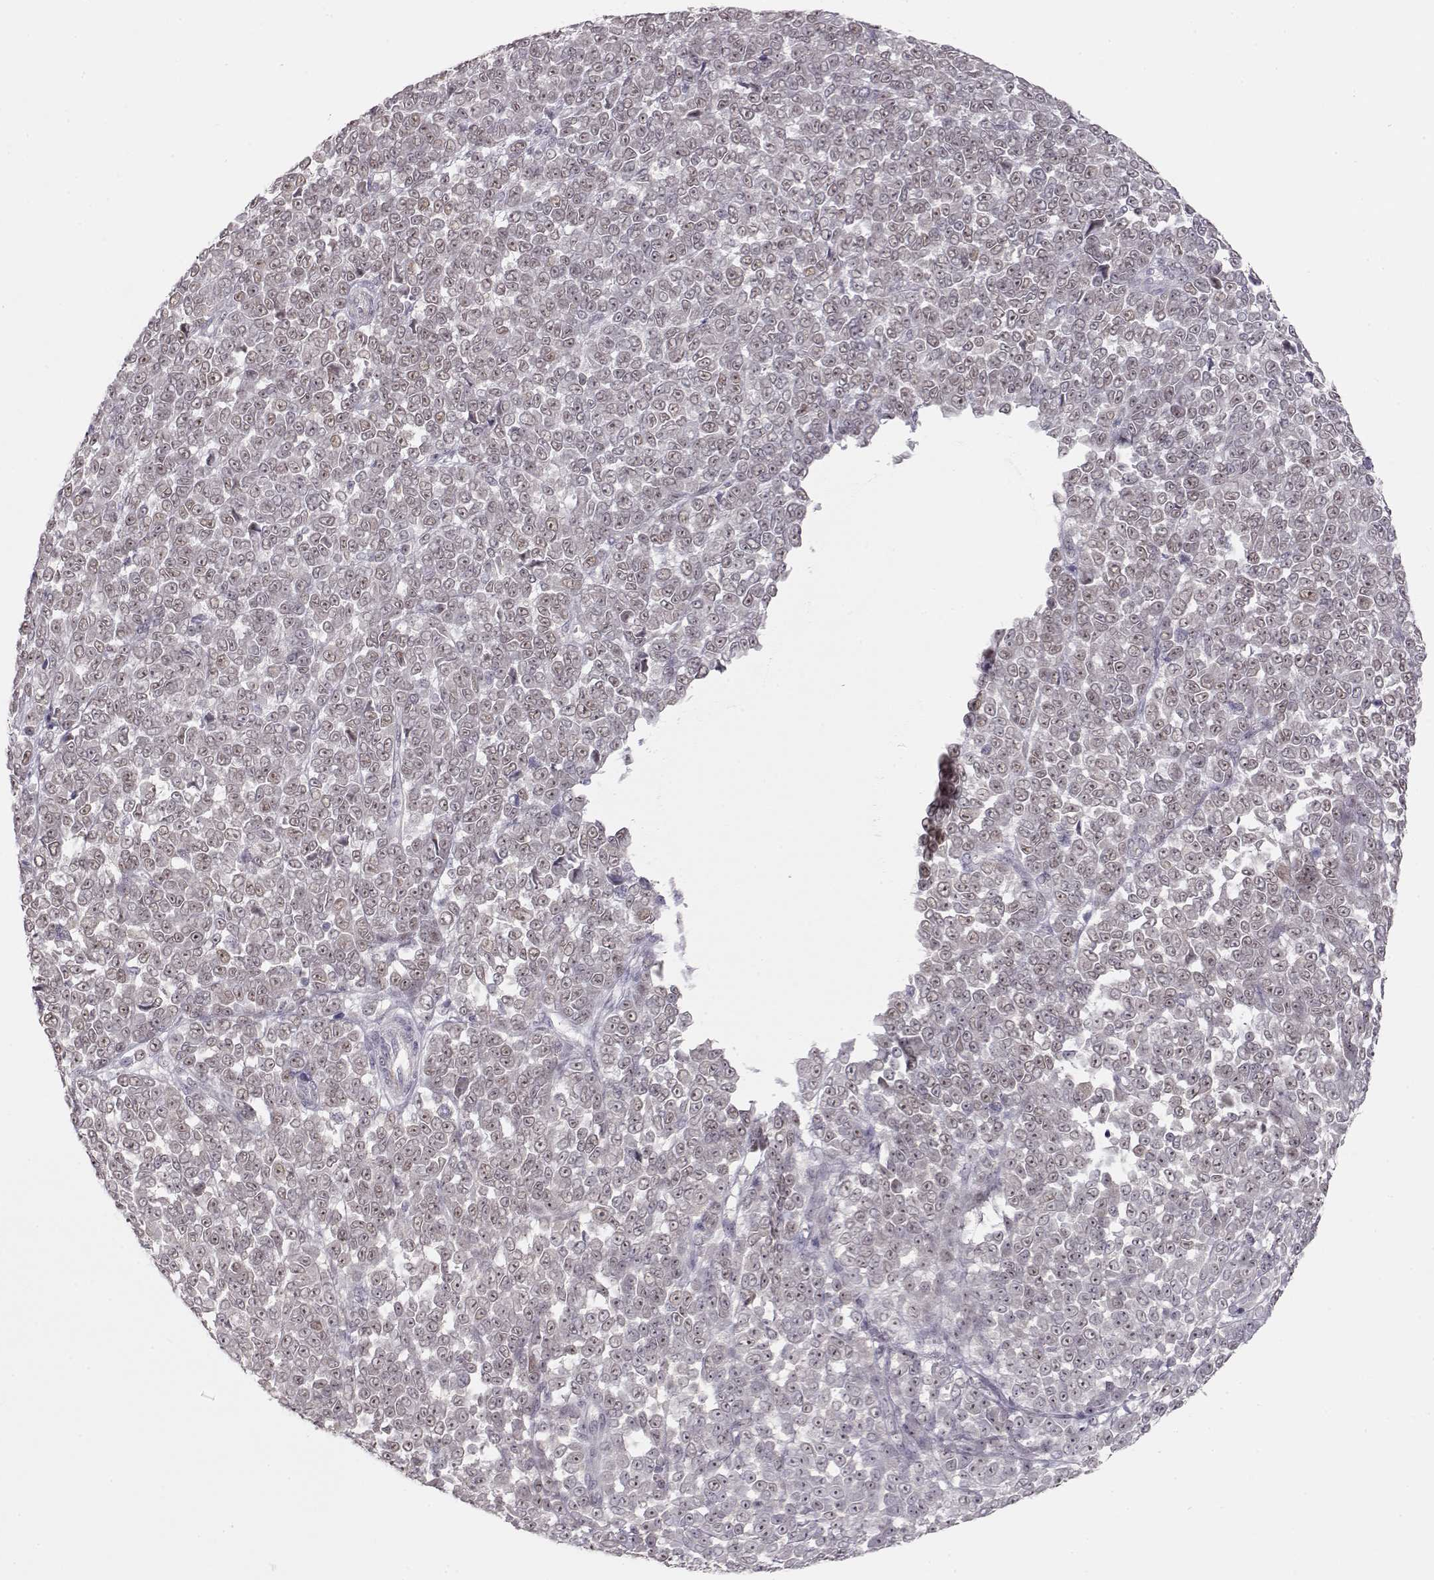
{"staining": {"intensity": "negative", "quantity": "none", "location": "none"}, "tissue": "melanoma", "cell_type": "Tumor cells", "image_type": "cancer", "snomed": [{"axis": "morphology", "description": "Malignant melanoma, NOS"}, {"axis": "topography", "description": "Skin"}], "caption": "Immunohistochemistry of human melanoma displays no positivity in tumor cells.", "gene": "FAM205A", "patient": {"sex": "female", "age": 95}}